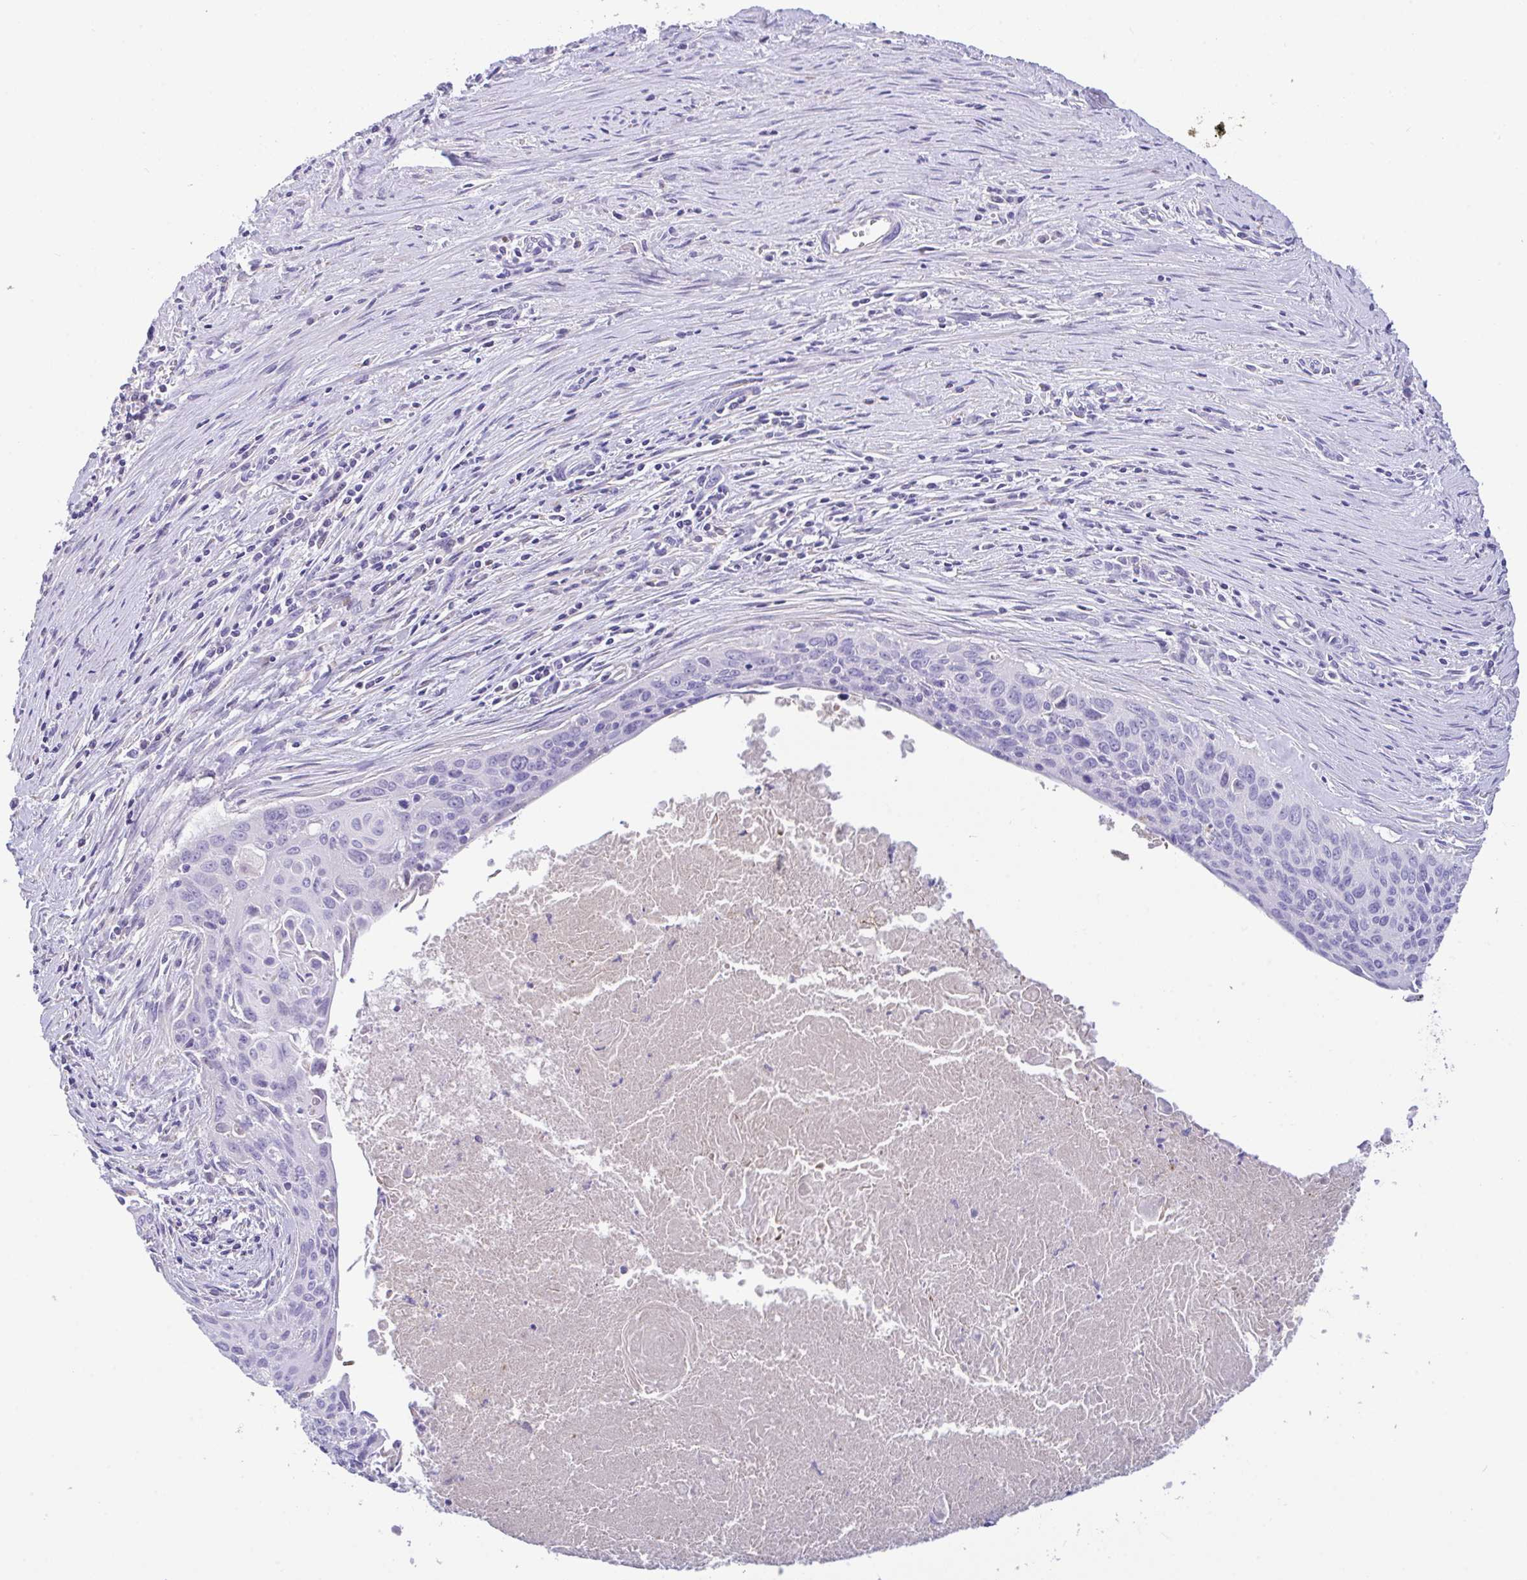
{"staining": {"intensity": "negative", "quantity": "none", "location": "none"}, "tissue": "cervical cancer", "cell_type": "Tumor cells", "image_type": "cancer", "snomed": [{"axis": "morphology", "description": "Squamous cell carcinoma, NOS"}, {"axis": "topography", "description": "Cervix"}], "caption": "This is a histopathology image of immunohistochemistry (IHC) staining of squamous cell carcinoma (cervical), which shows no expression in tumor cells.", "gene": "CA10", "patient": {"sex": "female", "age": 55}}